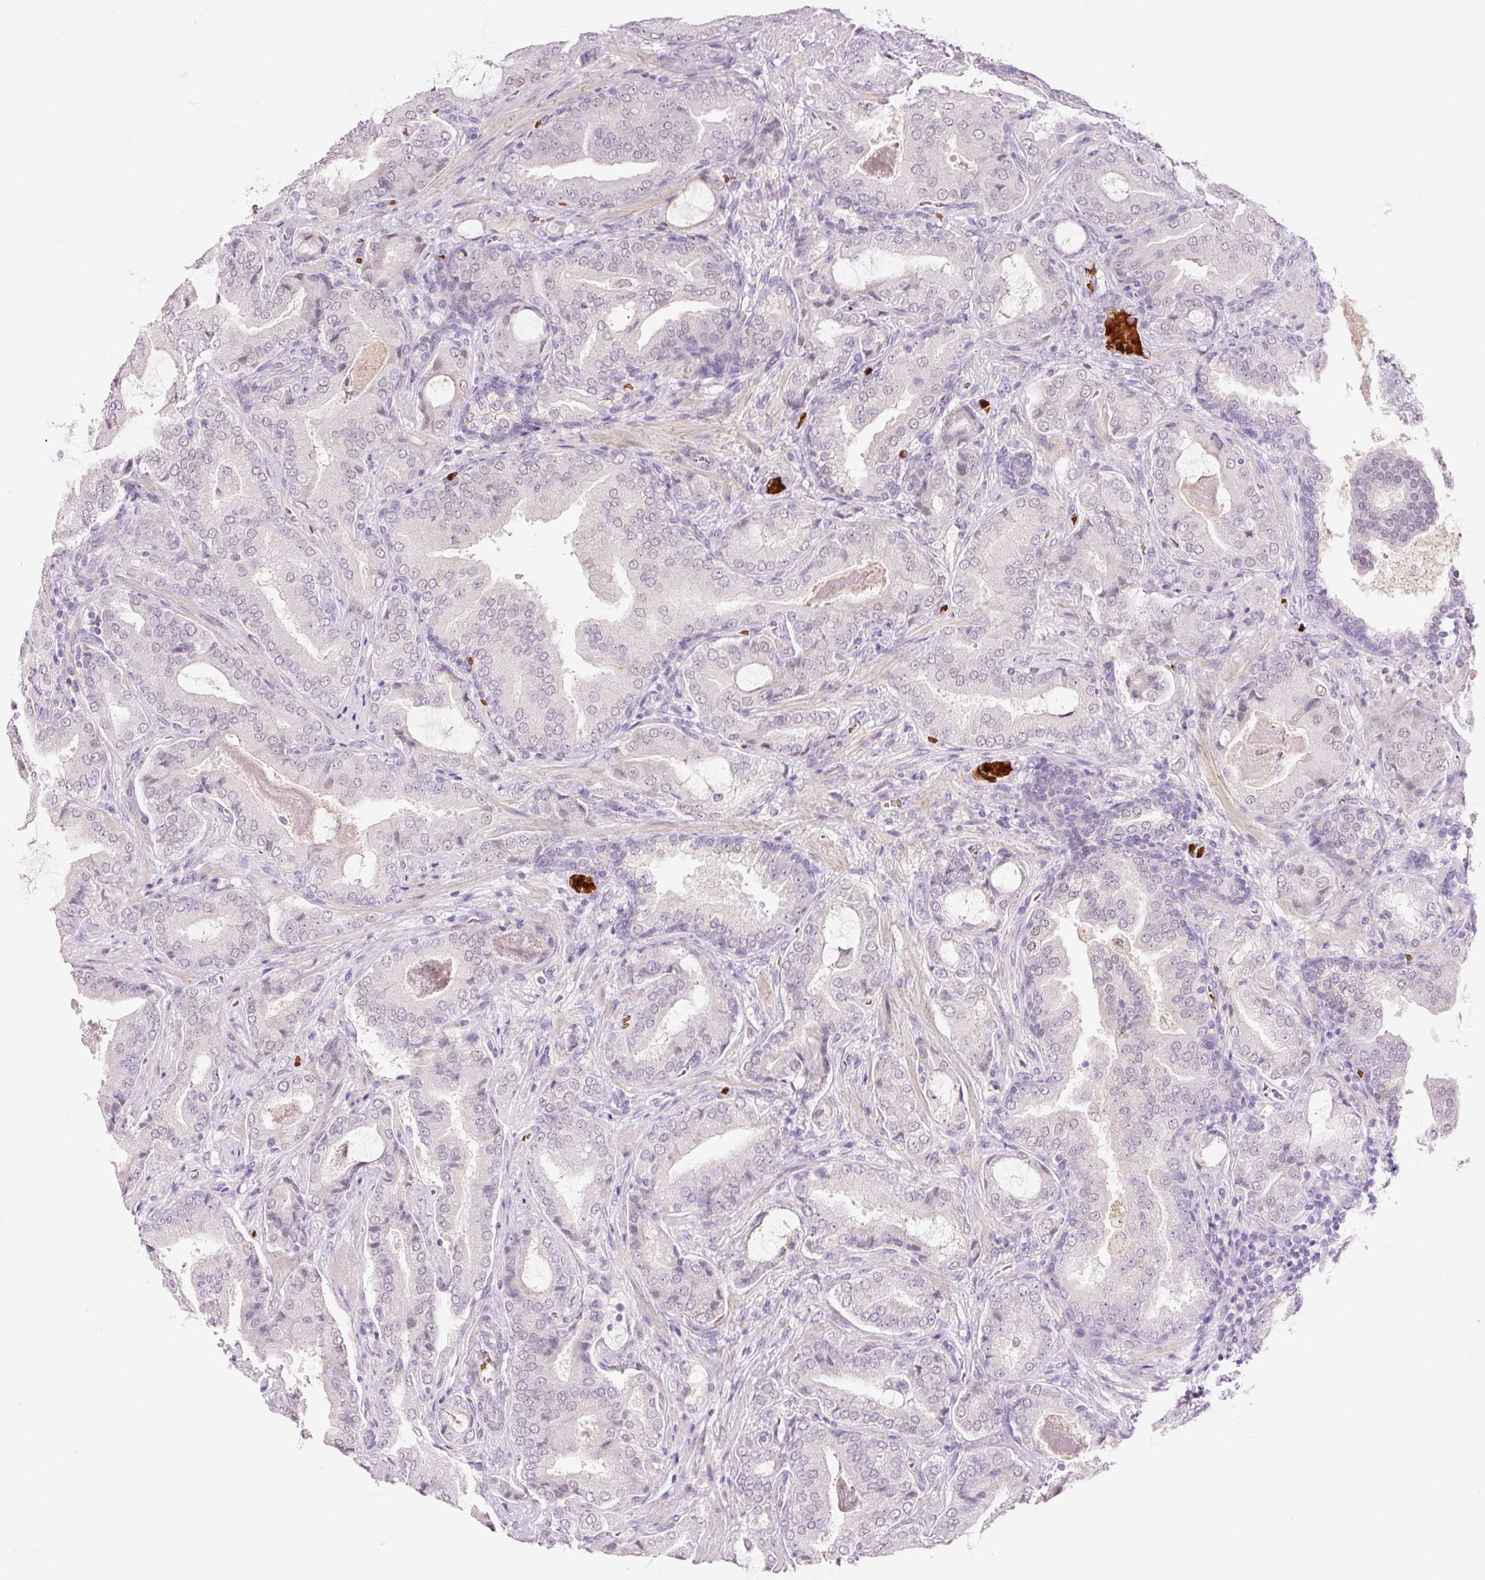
{"staining": {"intensity": "negative", "quantity": "none", "location": "none"}, "tissue": "prostate cancer", "cell_type": "Tumor cells", "image_type": "cancer", "snomed": [{"axis": "morphology", "description": "Adenocarcinoma, High grade"}, {"axis": "topography", "description": "Prostate"}], "caption": "Prostate high-grade adenocarcinoma was stained to show a protein in brown. There is no significant expression in tumor cells.", "gene": "LY6G6D", "patient": {"sex": "male", "age": 68}}